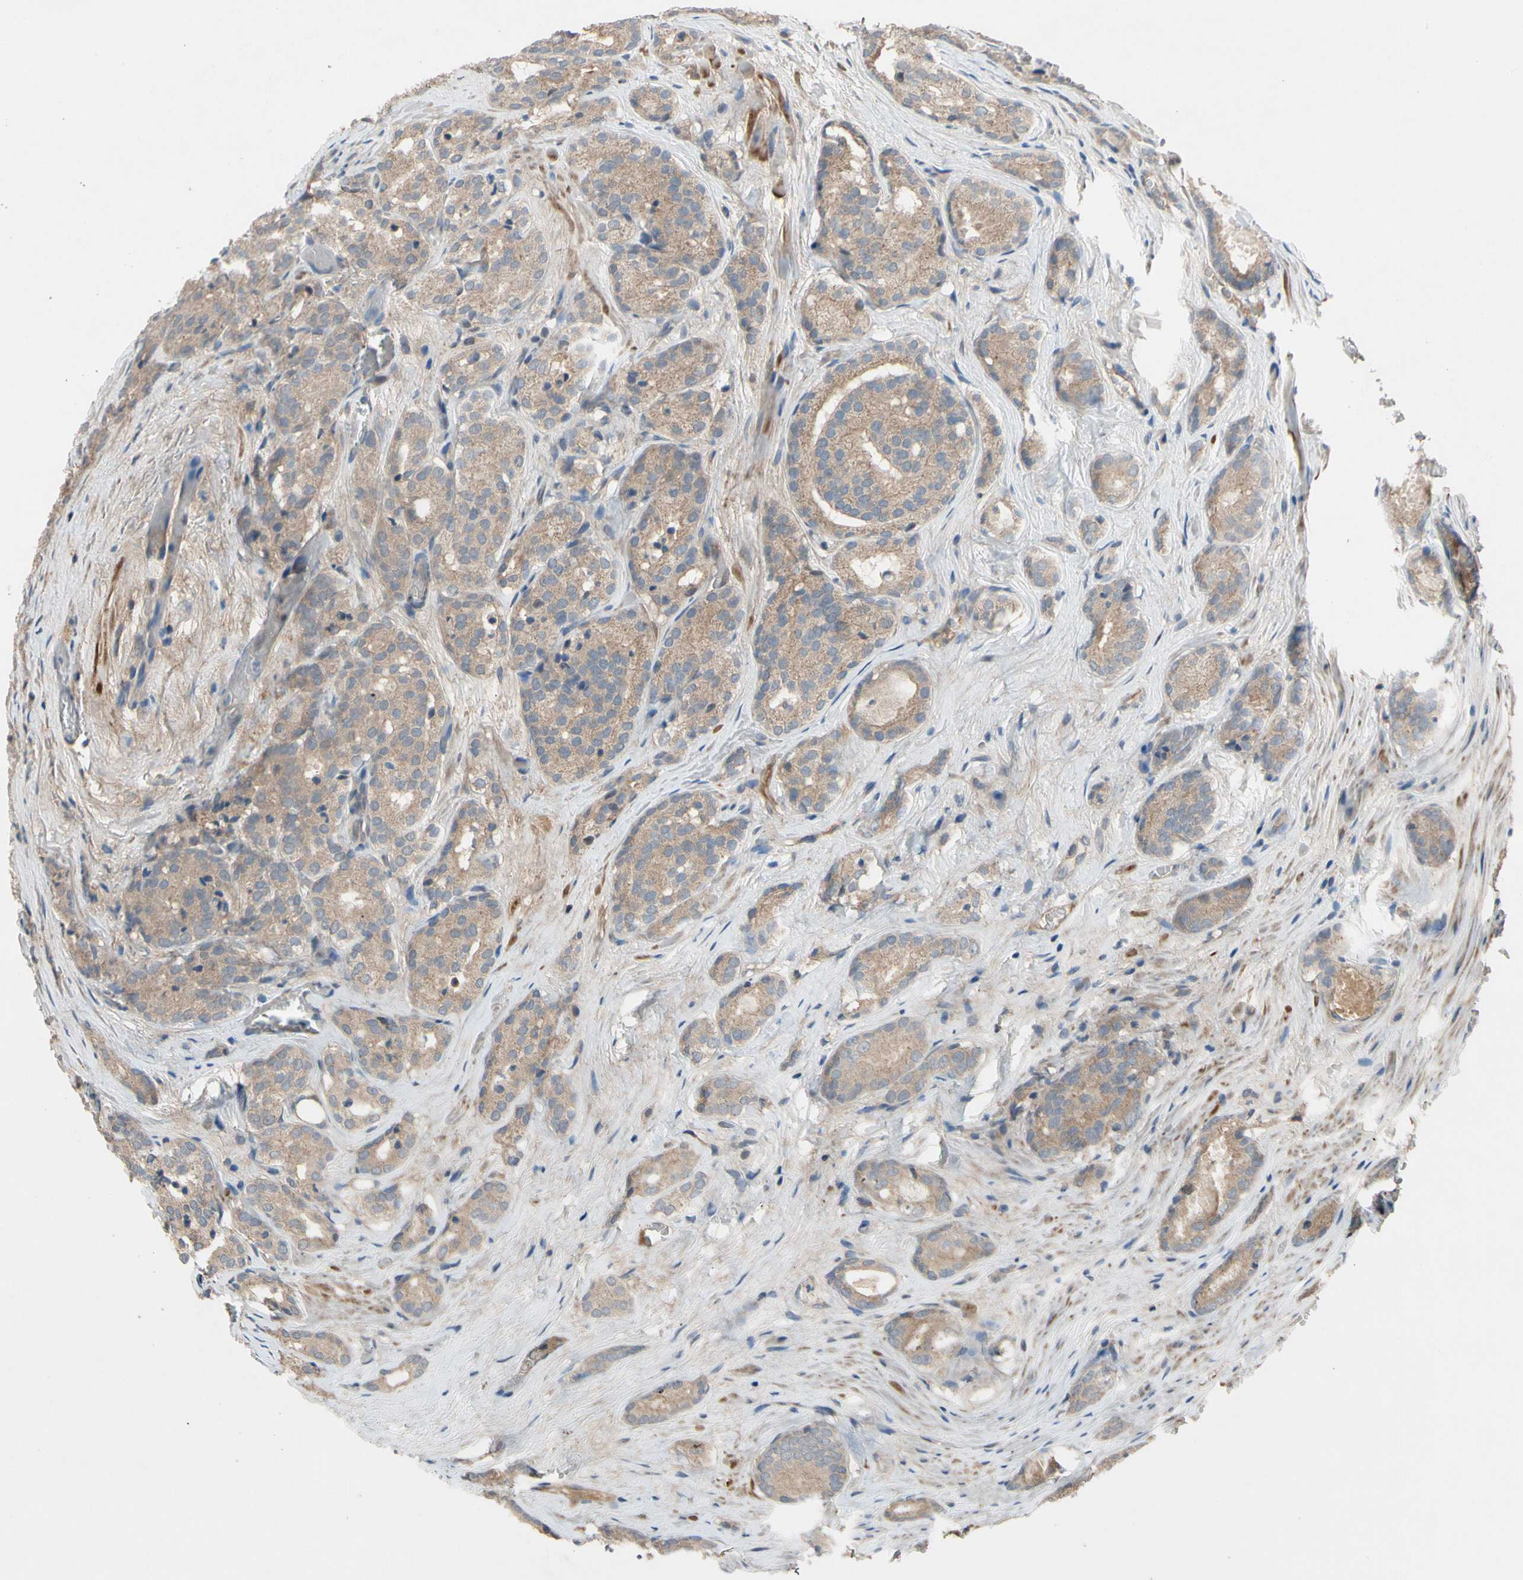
{"staining": {"intensity": "weak", "quantity": ">75%", "location": "cytoplasmic/membranous"}, "tissue": "prostate cancer", "cell_type": "Tumor cells", "image_type": "cancer", "snomed": [{"axis": "morphology", "description": "Adenocarcinoma, High grade"}, {"axis": "topography", "description": "Prostate"}], "caption": "Prostate high-grade adenocarcinoma tissue displays weak cytoplasmic/membranous staining in approximately >75% of tumor cells", "gene": "ICAM5", "patient": {"sex": "male", "age": 64}}